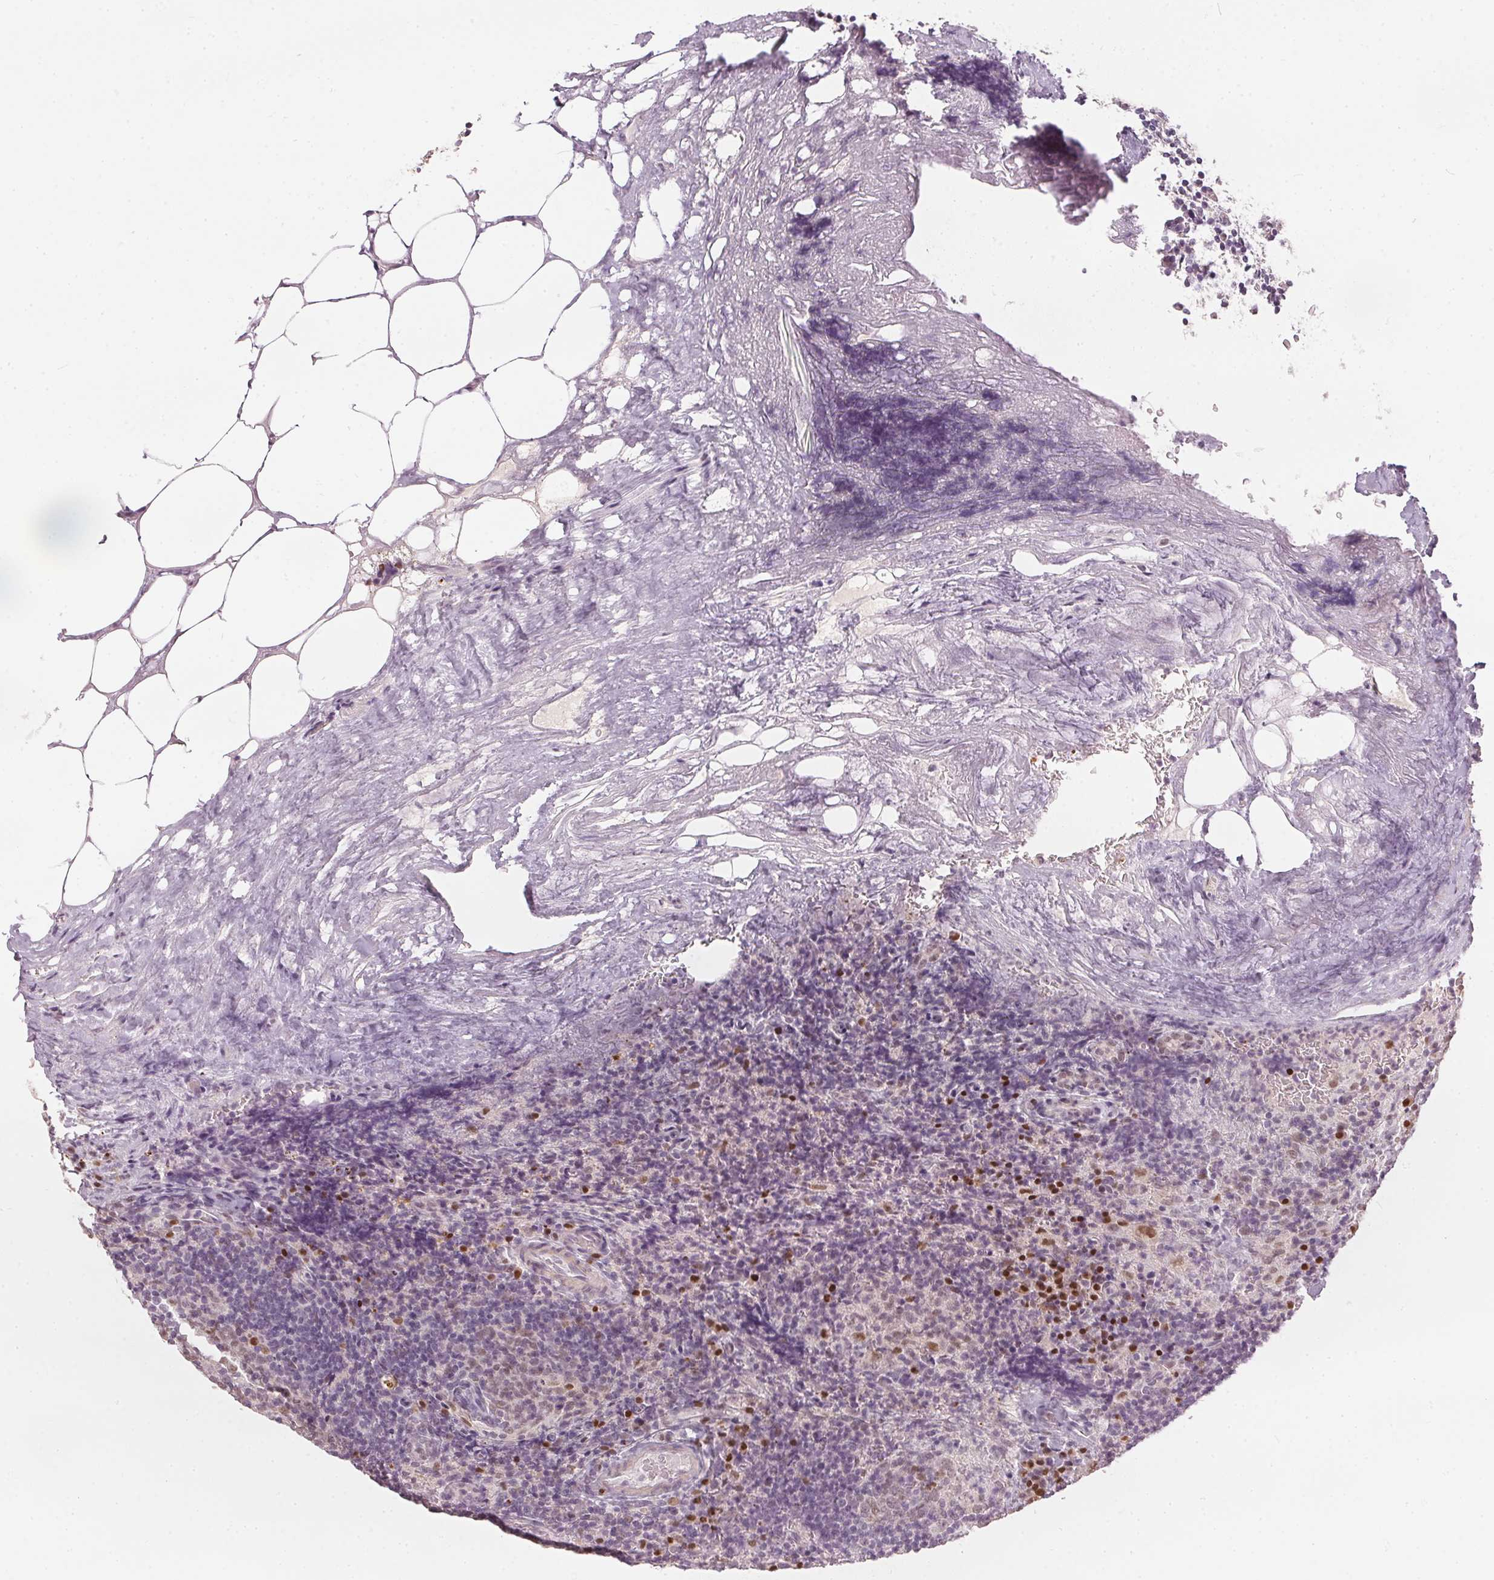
{"staining": {"intensity": "negative", "quantity": "none", "location": "none"}, "tissue": "lymph node", "cell_type": "Germinal center cells", "image_type": "normal", "snomed": [{"axis": "morphology", "description": "Normal tissue, NOS"}, {"axis": "topography", "description": "Lymph node"}], "caption": "This is an IHC photomicrograph of unremarkable human lymph node. There is no positivity in germinal center cells.", "gene": "ENSG00000267001", "patient": {"sex": "male", "age": 67}}